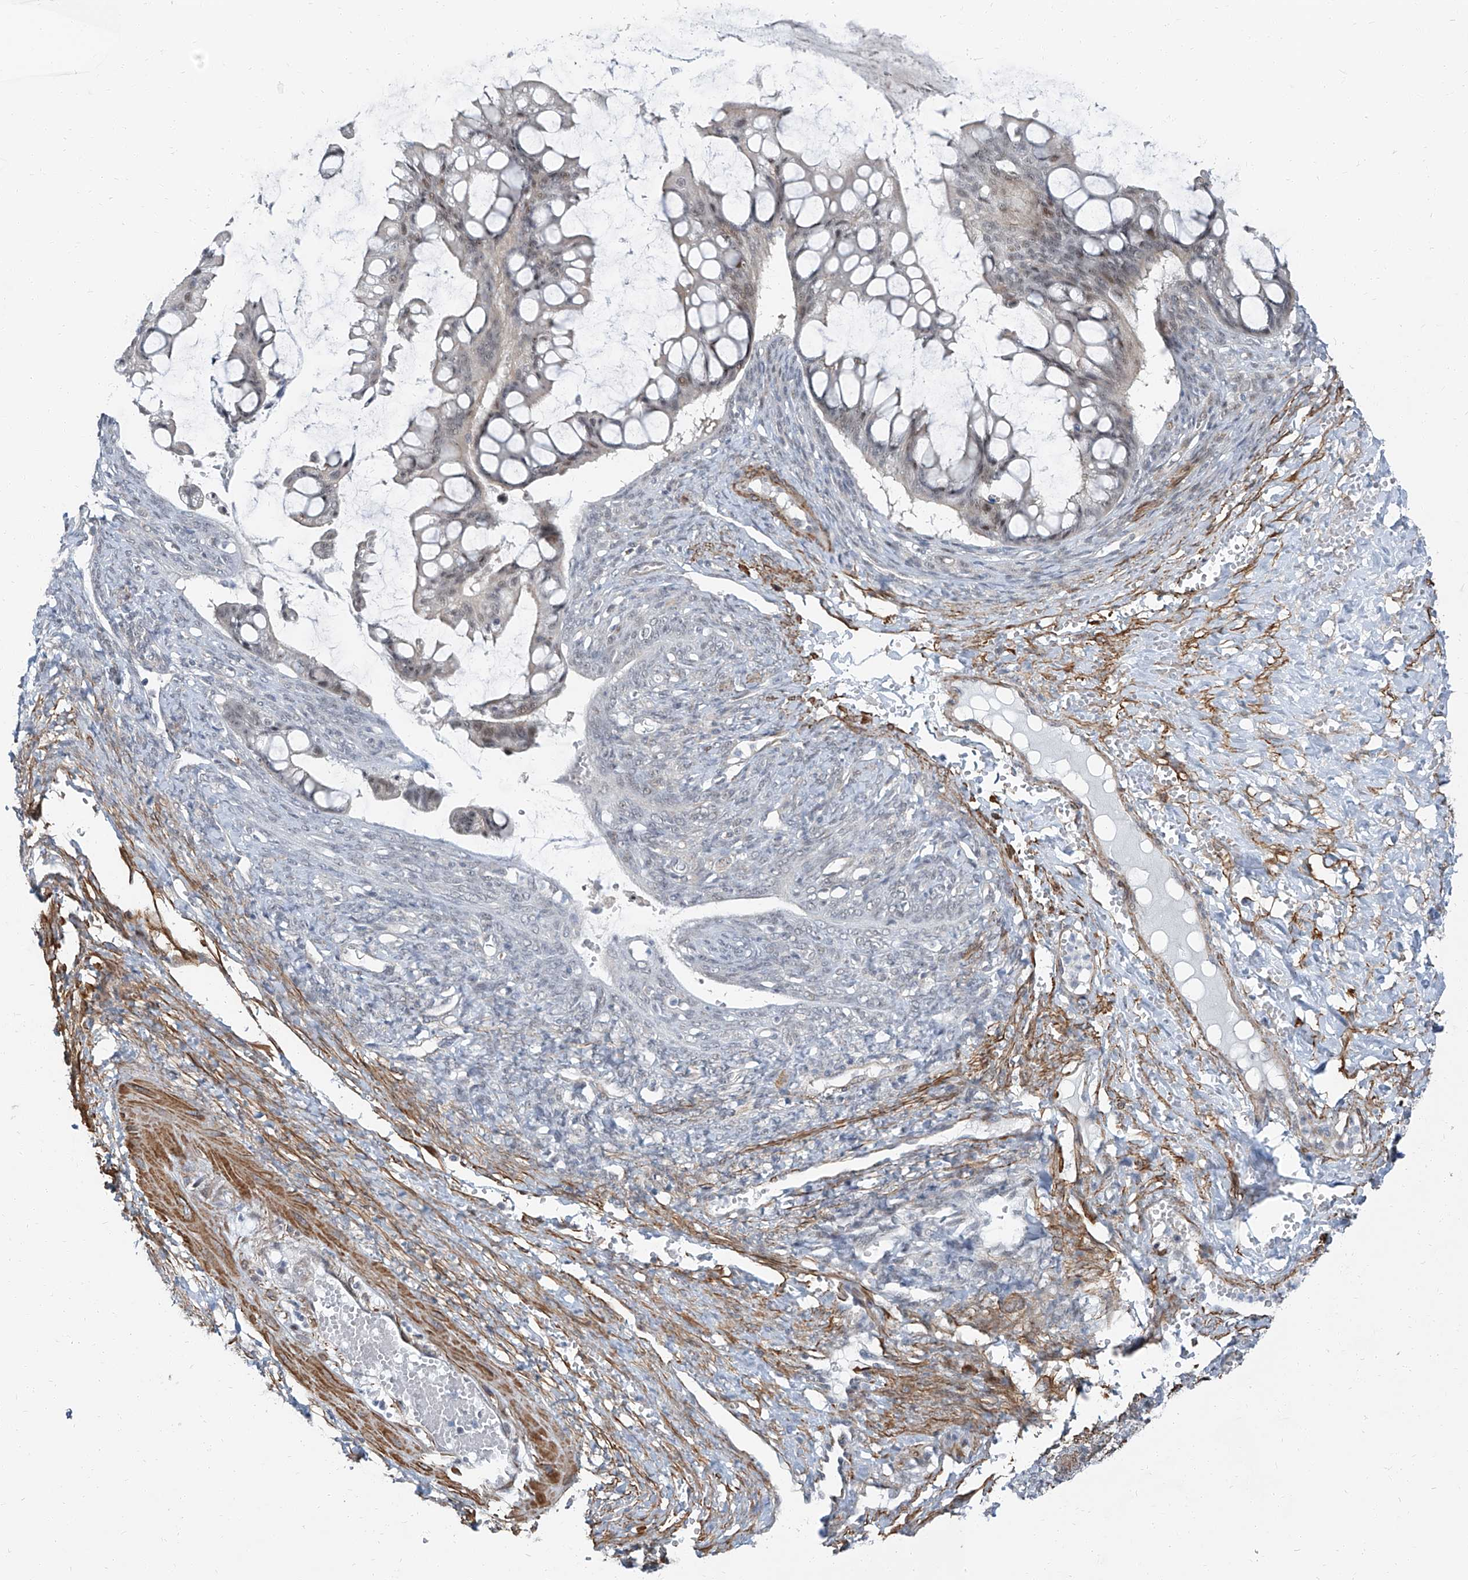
{"staining": {"intensity": "weak", "quantity": "<25%", "location": "nuclear"}, "tissue": "ovarian cancer", "cell_type": "Tumor cells", "image_type": "cancer", "snomed": [{"axis": "morphology", "description": "Cystadenocarcinoma, mucinous, NOS"}, {"axis": "topography", "description": "Ovary"}], "caption": "High magnification brightfield microscopy of mucinous cystadenocarcinoma (ovarian) stained with DAB (3,3'-diaminobenzidine) (brown) and counterstained with hematoxylin (blue): tumor cells show no significant expression.", "gene": "TXLNB", "patient": {"sex": "female", "age": 73}}